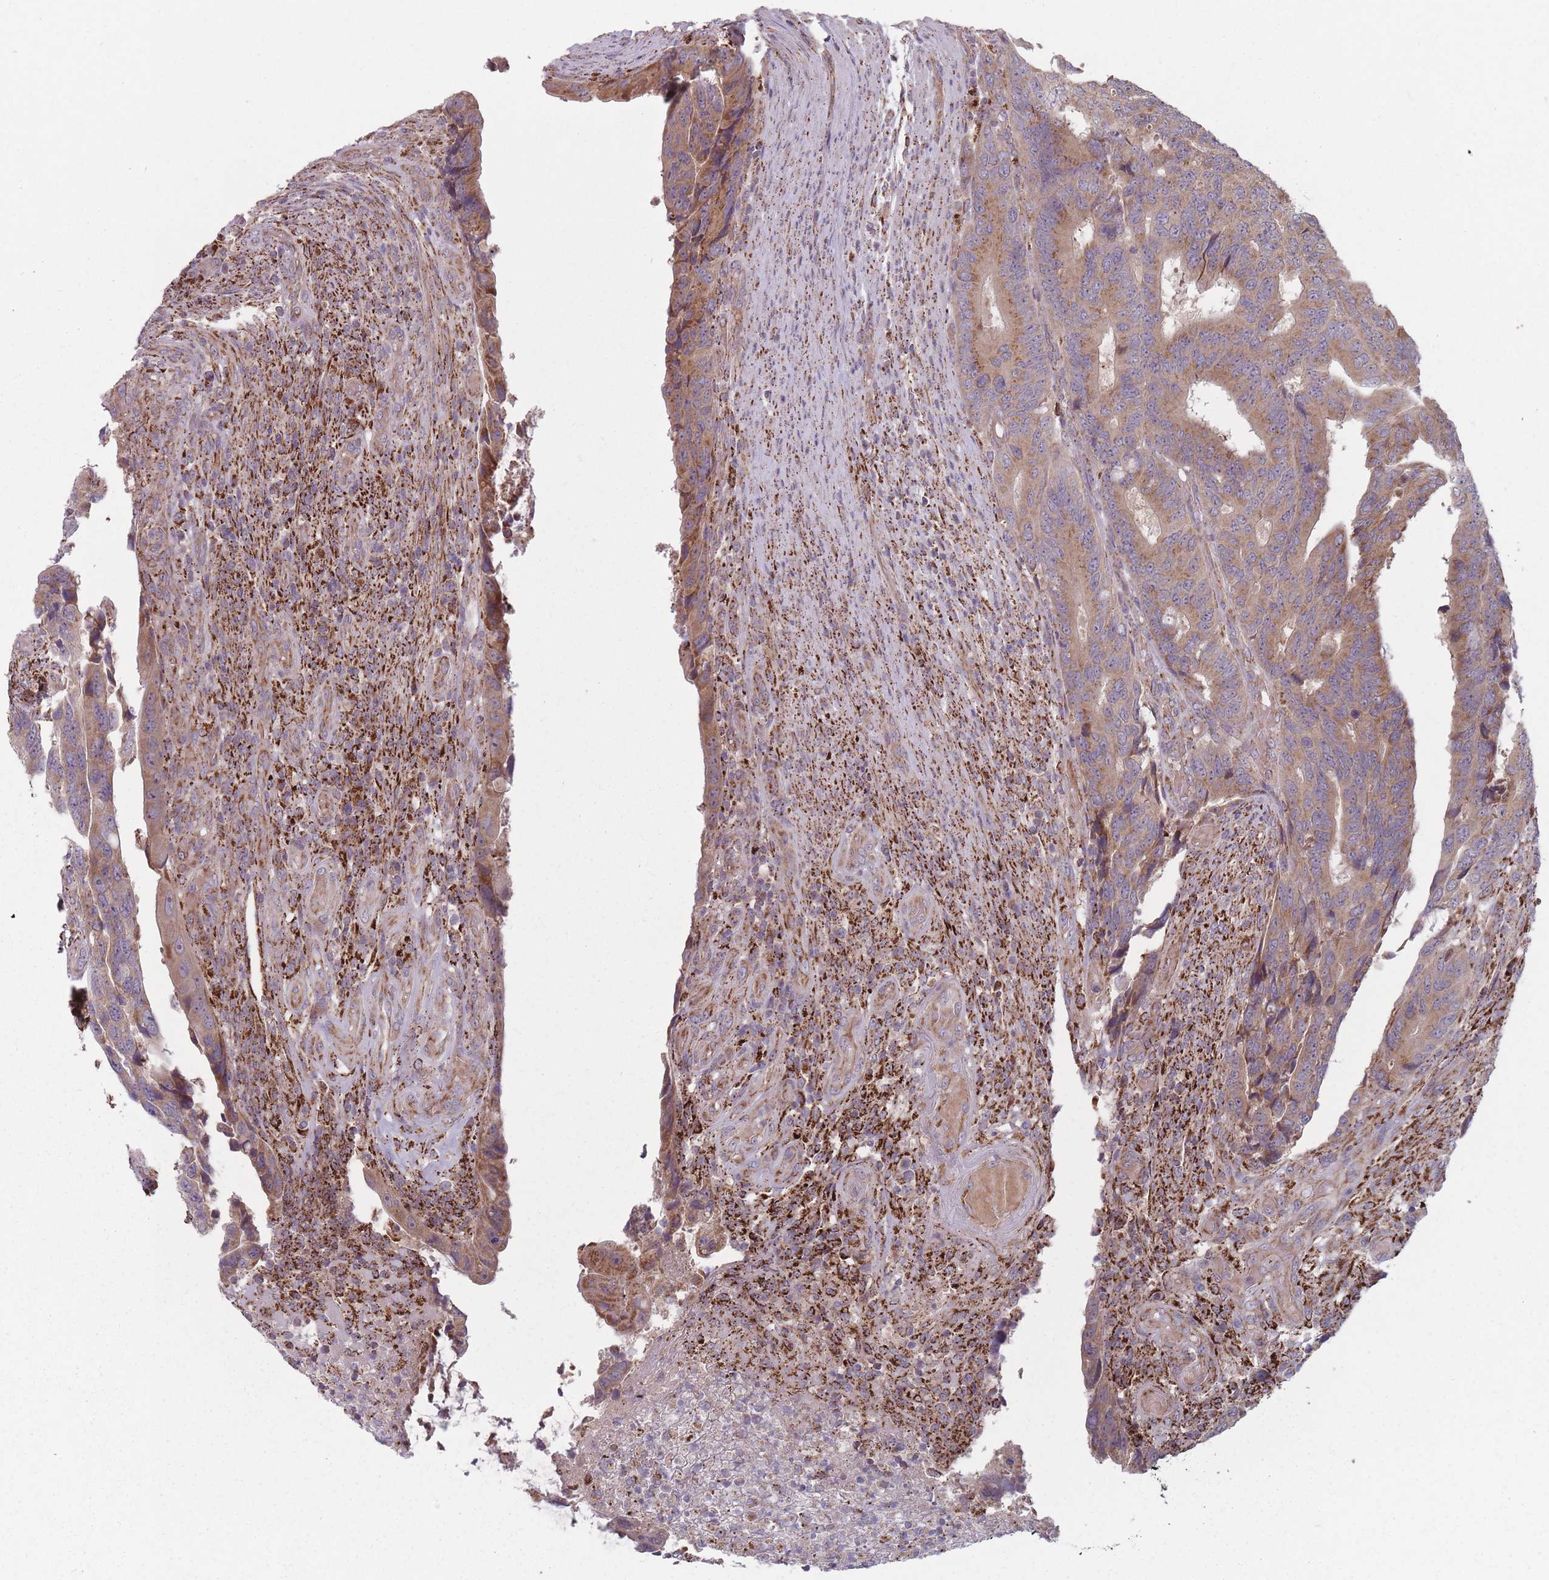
{"staining": {"intensity": "weak", "quantity": ">75%", "location": "cytoplasmic/membranous"}, "tissue": "colorectal cancer", "cell_type": "Tumor cells", "image_type": "cancer", "snomed": [{"axis": "morphology", "description": "Adenocarcinoma, NOS"}, {"axis": "topography", "description": "Colon"}], "caption": "An image showing weak cytoplasmic/membranous staining in approximately >75% of tumor cells in adenocarcinoma (colorectal), as visualized by brown immunohistochemical staining.", "gene": "OR10Q1", "patient": {"sex": "male", "age": 87}}